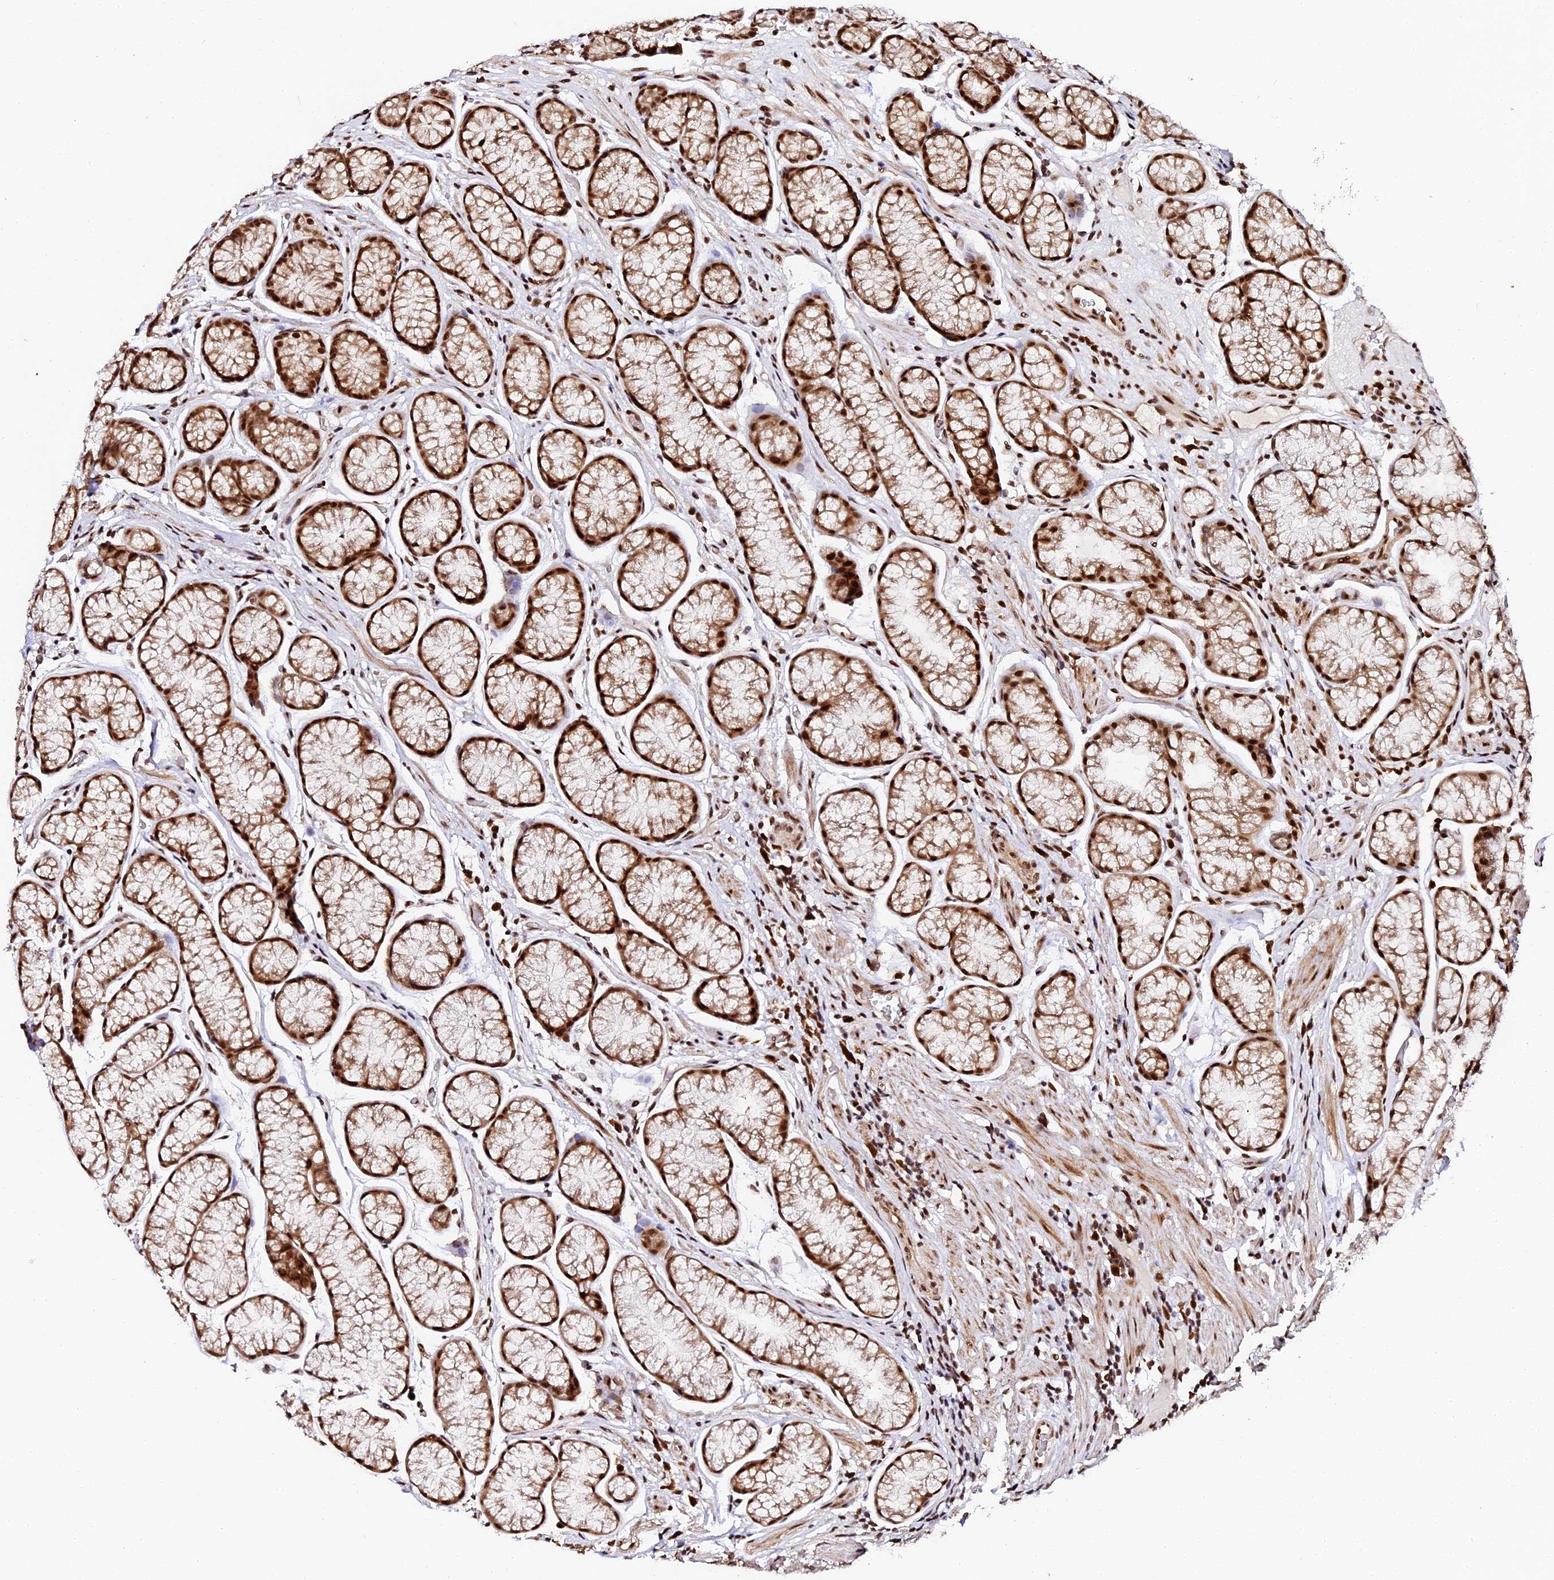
{"staining": {"intensity": "moderate", "quantity": ">75%", "location": "cytoplasmic/membranous,nuclear"}, "tissue": "stomach", "cell_type": "Glandular cells", "image_type": "normal", "snomed": [{"axis": "morphology", "description": "Normal tissue, NOS"}, {"axis": "topography", "description": "Stomach"}], "caption": "Approximately >75% of glandular cells in normal human stomach demonstrate moderate cytoplasmic/membranous,nuclear protein positivity as visualized by brown immunohistochemical staining.", "gene": "MCRS1", "patient": {"sex": "male", "age": 42}}